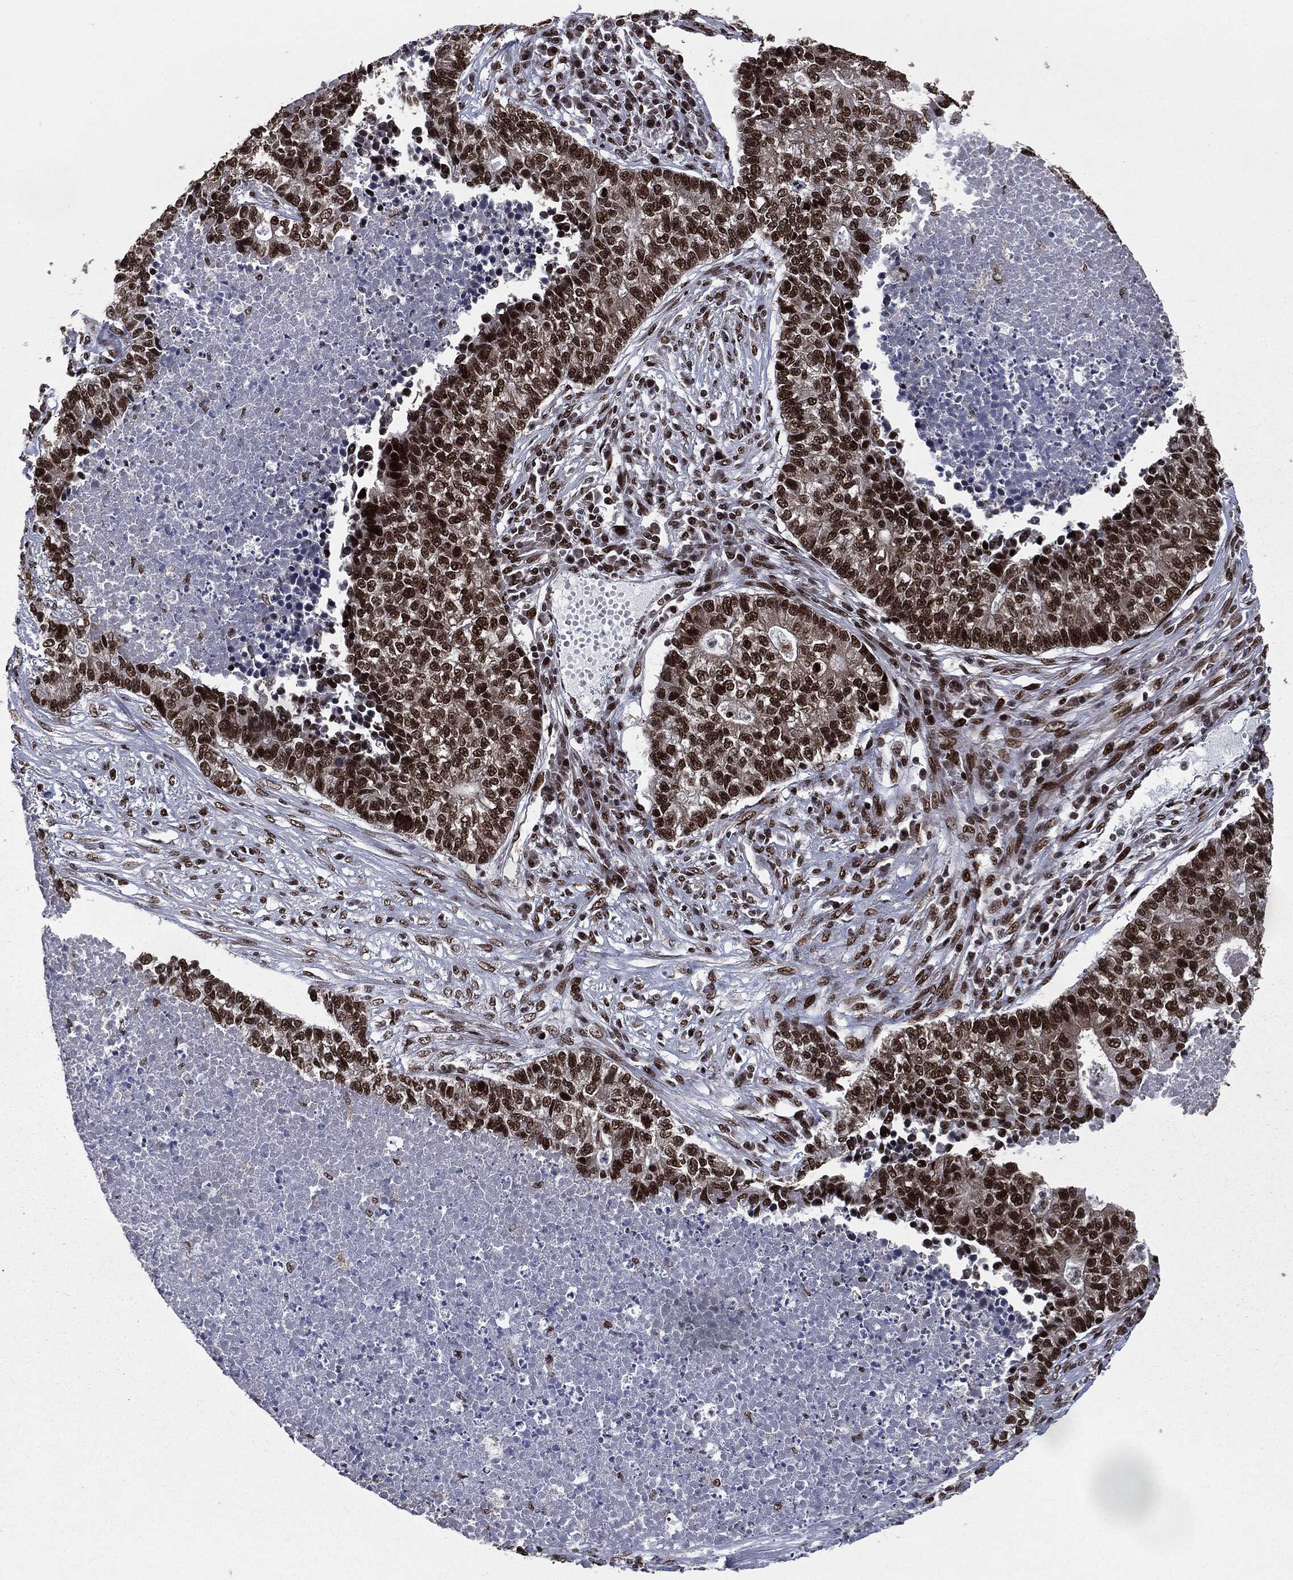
{"staining": {"intensity": "strong", "quantity": ">75%", "location": "nuclear"}, "tissue": "lung cancer", "cell_type": "Tumor cells", "image_type": "cancer", "snomed": [{"axis": "morphology", "description": "Adenocarcinoma, NOS"}, {"axis": "topography", "description": "Lung"}], "caption": "Tumor cells show high levels of strong nuclear expression in about >75% of cells in human adenocarcinoma (lung).", "gene": "DVL2", "patient": {"sex": "male", "age": 57}}